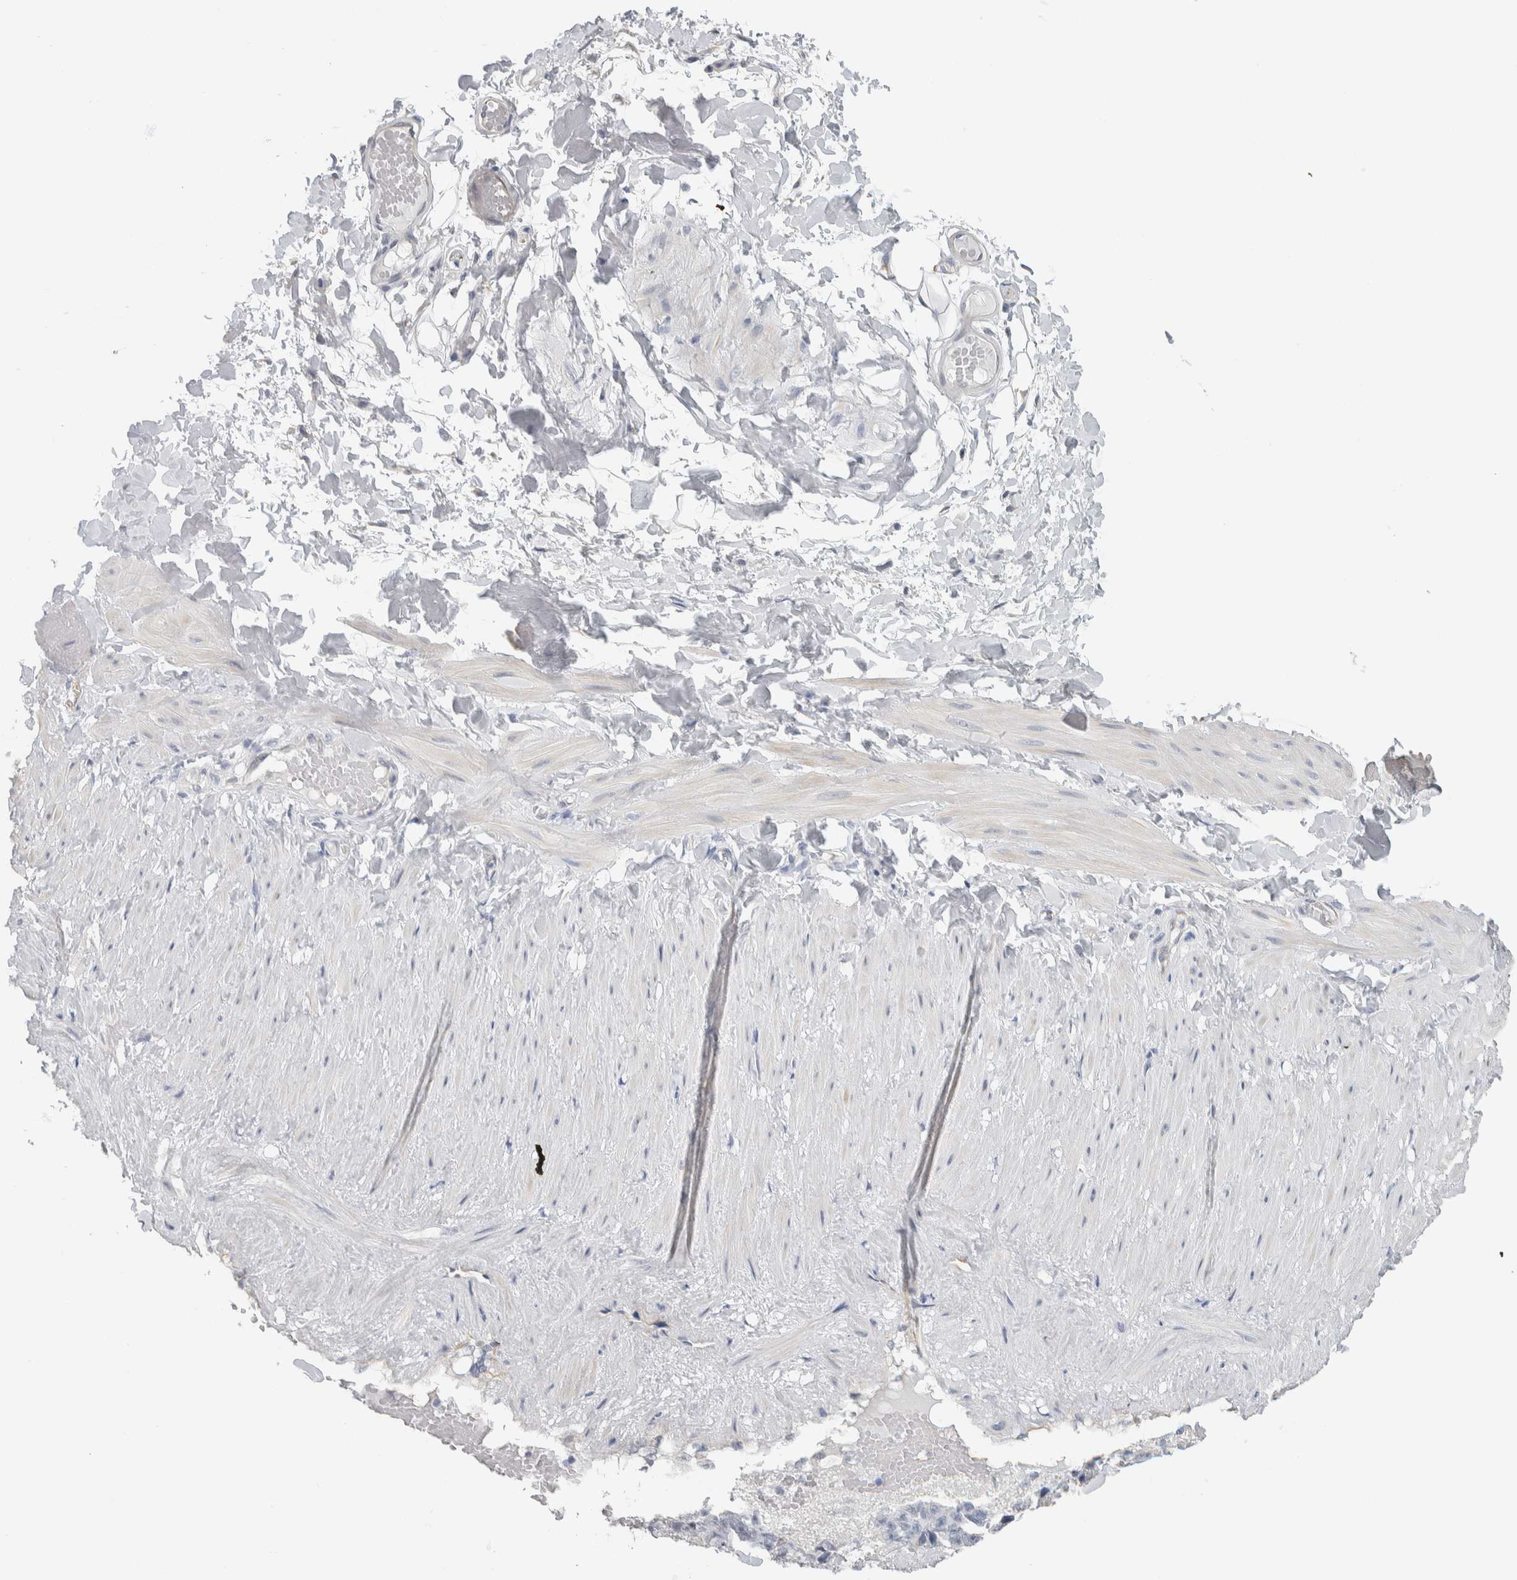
{"staining": {"intensity": "negative", "quantity": "none", "location": "none"}, "tissue": "adipose tissue", "cell_type": "Adipocytes", "image_type": "normal", "snomed": [{"axis": "morphology", "description": "Normal tissue, NOS"}, {"axis": "topography", "description": "Adipose tissue"}, {"axis": "topography", "description": "Vascular tissue"}, {"axis": "topography", "description": "Peripheral nerve tissue"}], "caption": "Immunohistochemical staining of benign adipose tissue shows no significant staining in adipocytes. The staining is performed using DAB brown chromogen with nuclei counter-stained in using hematoxylin.", "gene": "NEFM", "patient": {"sex": "male", "age": 25}}